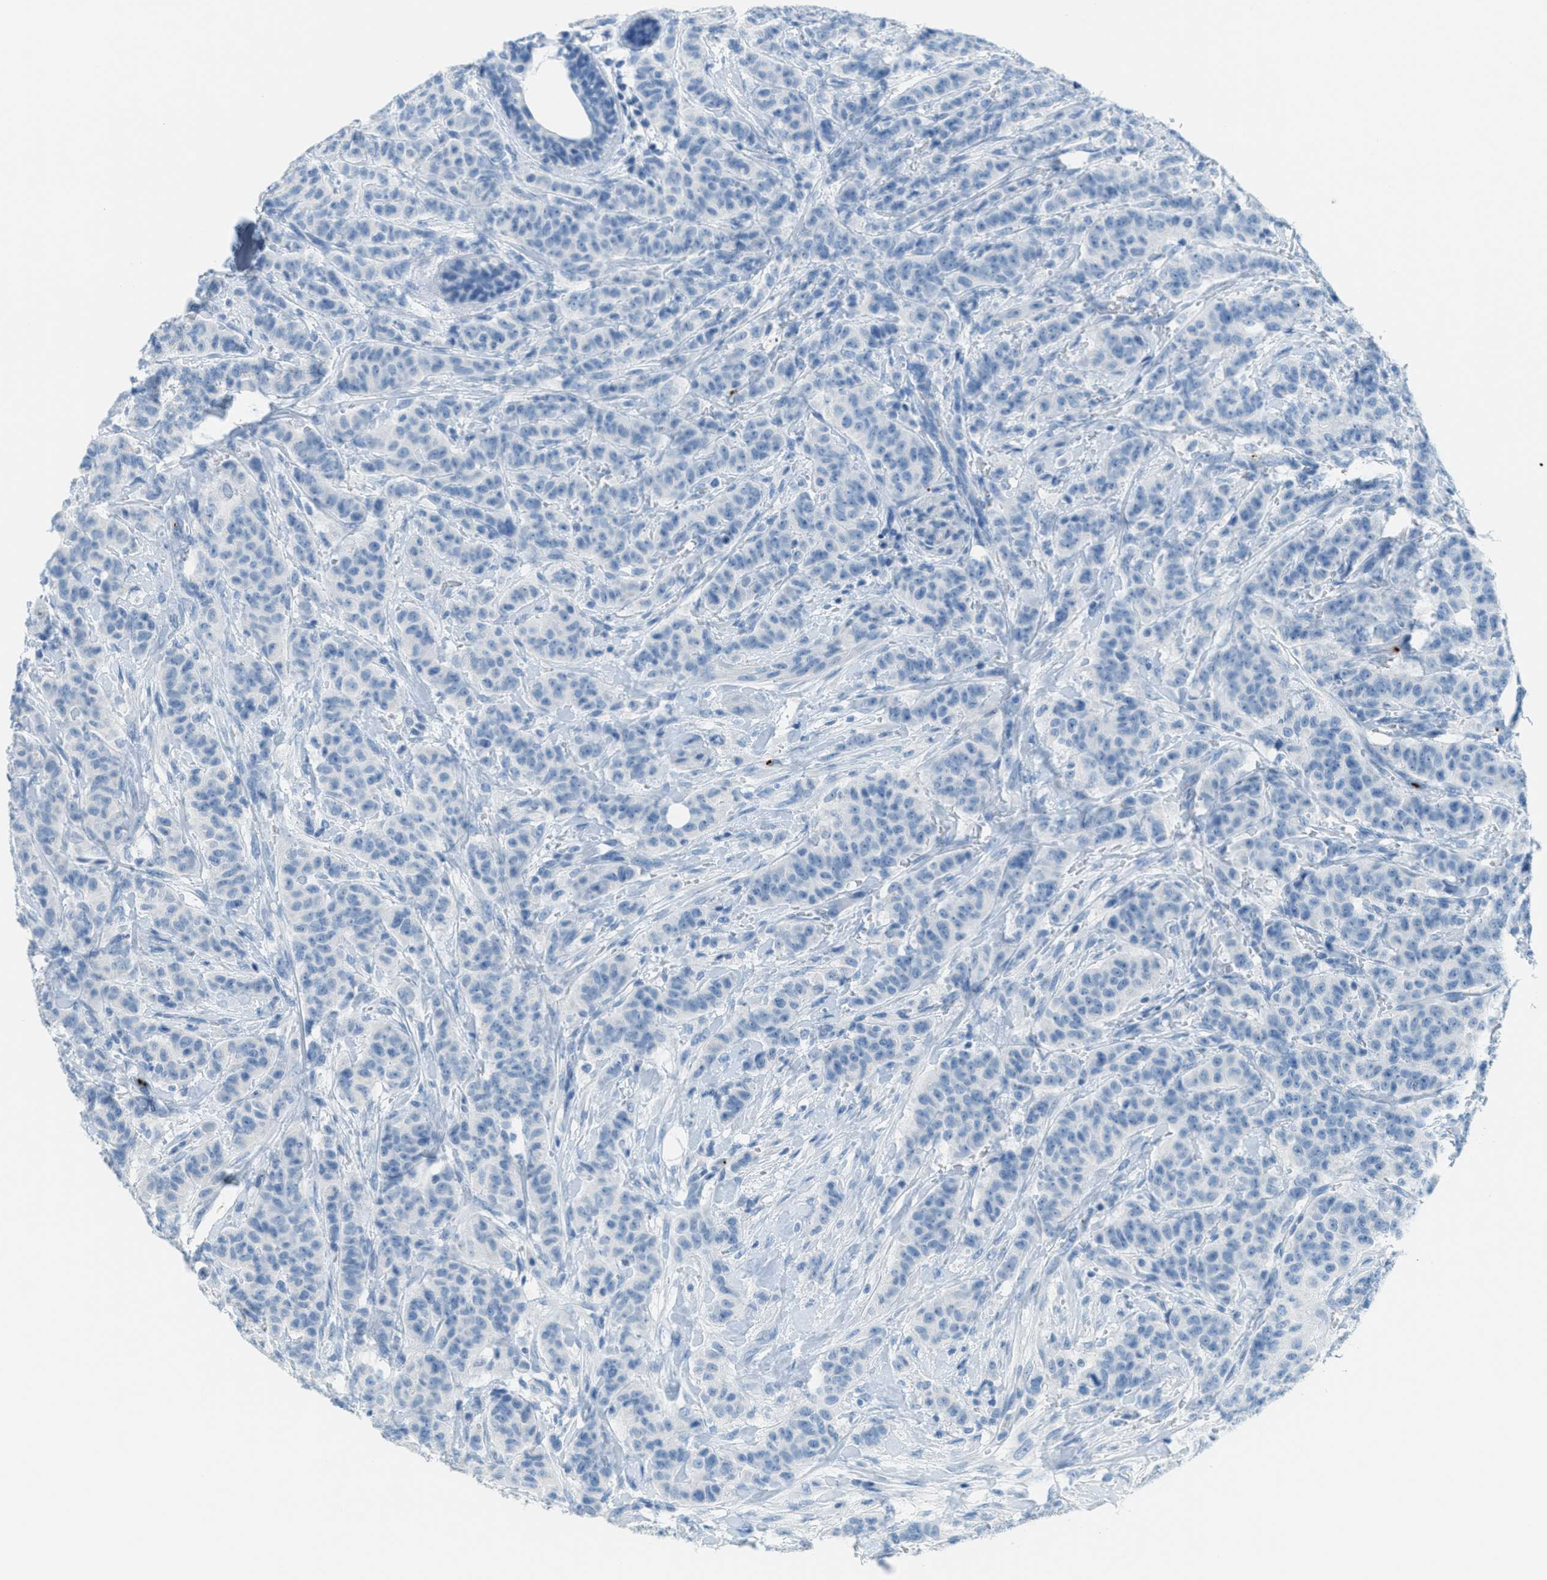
{"staining": {"intensity": "negative", "quantity": "none", "location": "none"}, "tissue": "breast cancer", "cell_type": "Tumor cells", "image_type": "cancer", "snomed": [{"axis": "morphology", "description": "Normal tissue, NOS"}, {"axis": "morphology", "description": "Duct carcinoma"}, {"axis": "topography", "description": "Breast"}], "caption": "The image exhibits no staining of tumor cells in breast cancer.", "gene": "PPBP", "patient": {"sex": "female", "age": 40}}